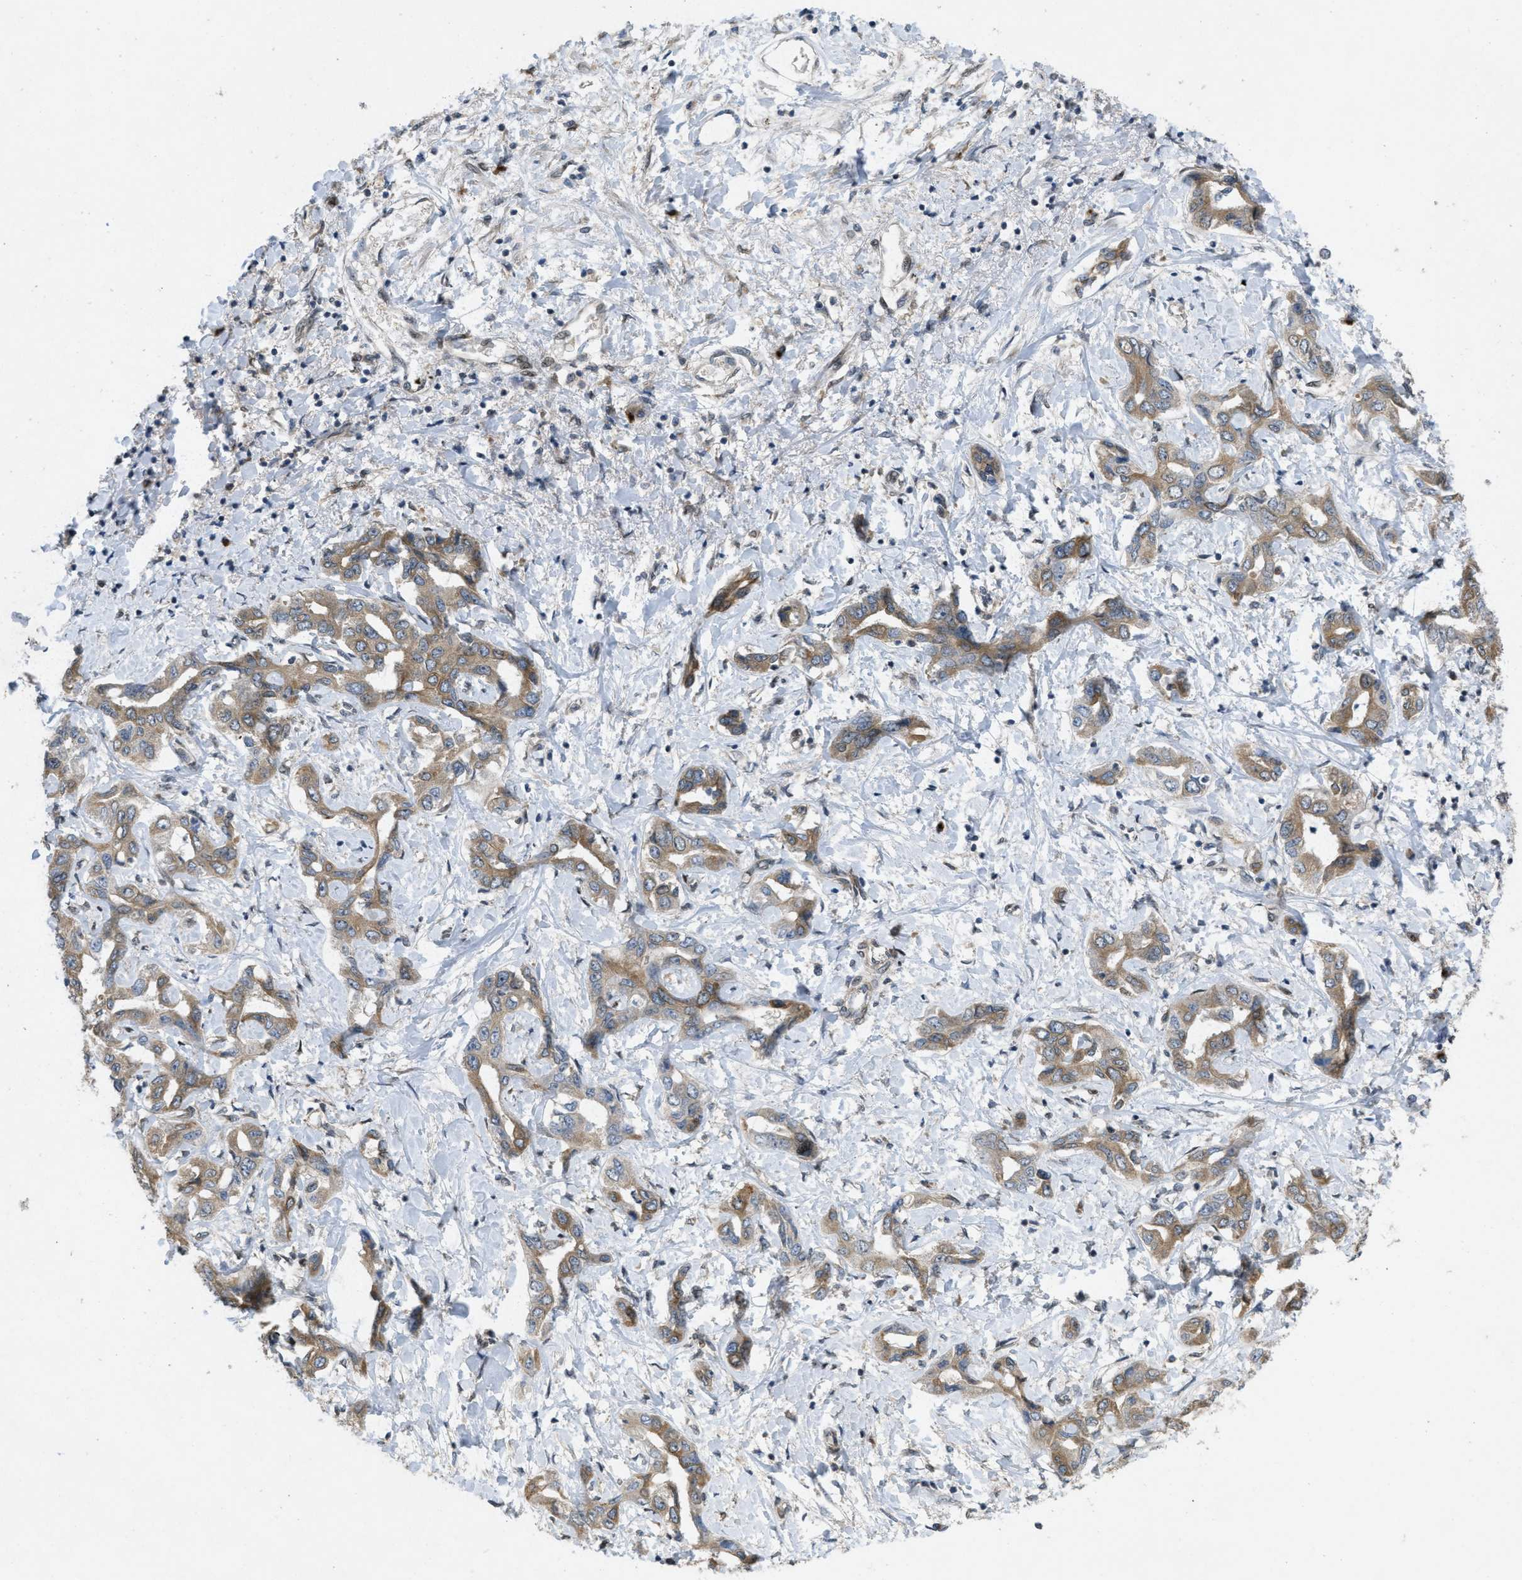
{"staining": {"intensity": "moderate", "quantity": ">75%", "location": "cytoplasmic/membranous"}, "tissue": "liver cancer", "cell_type": "Tumor cells", "image_type": "cancer", "snomed": [{"axis": "morphology", "description": "Cholangiocarcinoma"}, {"axis": "topography", "description": "Liver"}], "caption": "A brown stain labels moderate cytoplasmic/membranous expression of a protein in liver cancer tumor cells.", "gene": "IFNLR1", "patient": {"sex": "male", "age": 59}}